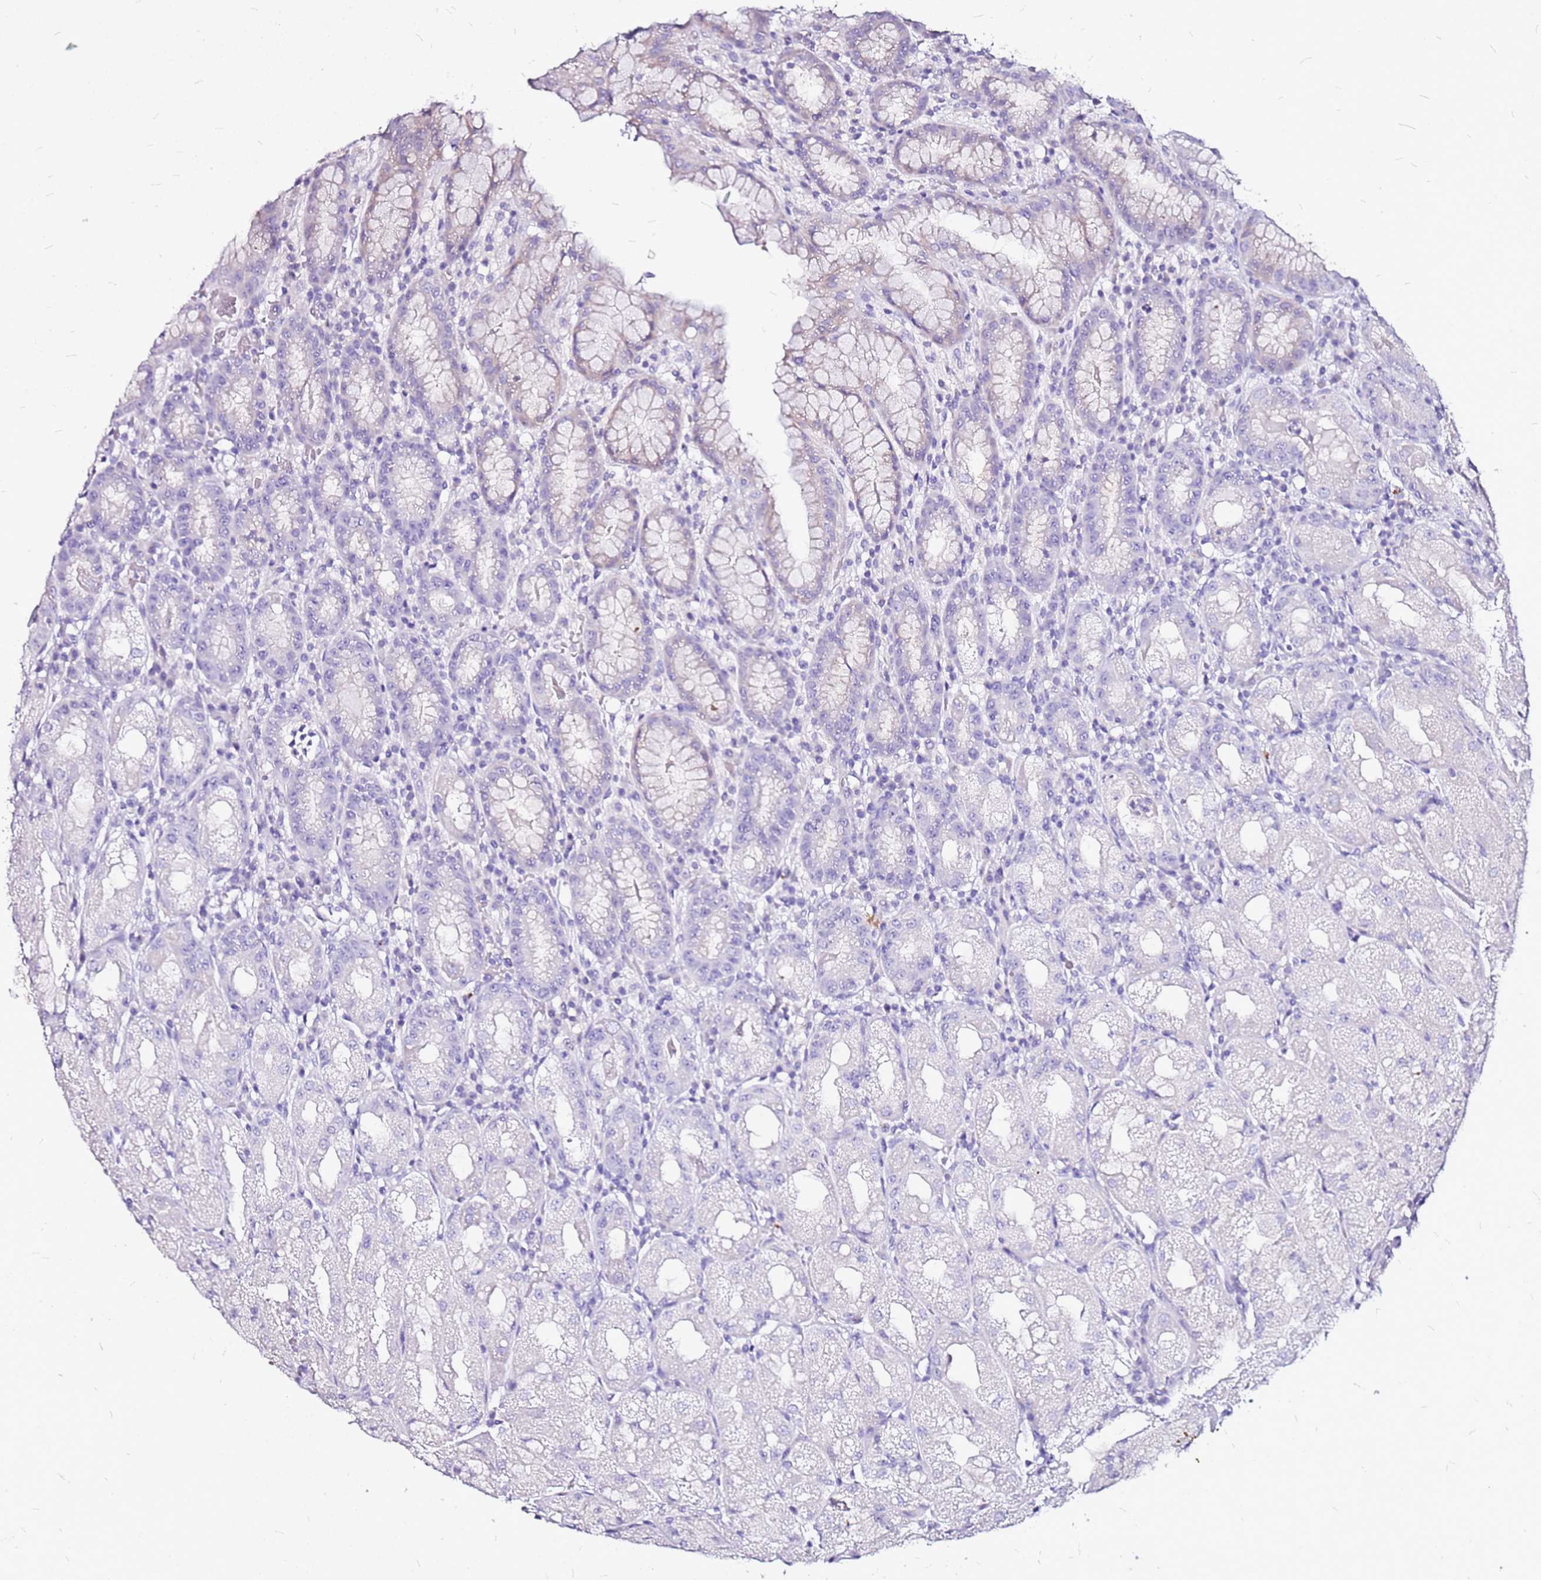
{"staining": {"intensity": "negative", "quantity": "none", "location": "none"}, "tissue": "stomach", "cell_type": "Glandular cells", "image_type": "normal", "snomed": [{"axis": "morphology", "description": "Normal tissue, NOS"}, {"axis": "topography", "description": "Stomach, upper"}], "caption": "DAB immunohistochemical staining of benign stomach reveals no significant staining in glandular cells. (Stains: DAB IHC with hematoxylin counter stain, Microscopy: brightfield microscopy at high magnification).", "gene": "CASD1", "patient": {"sex": "male", "age": 52}}